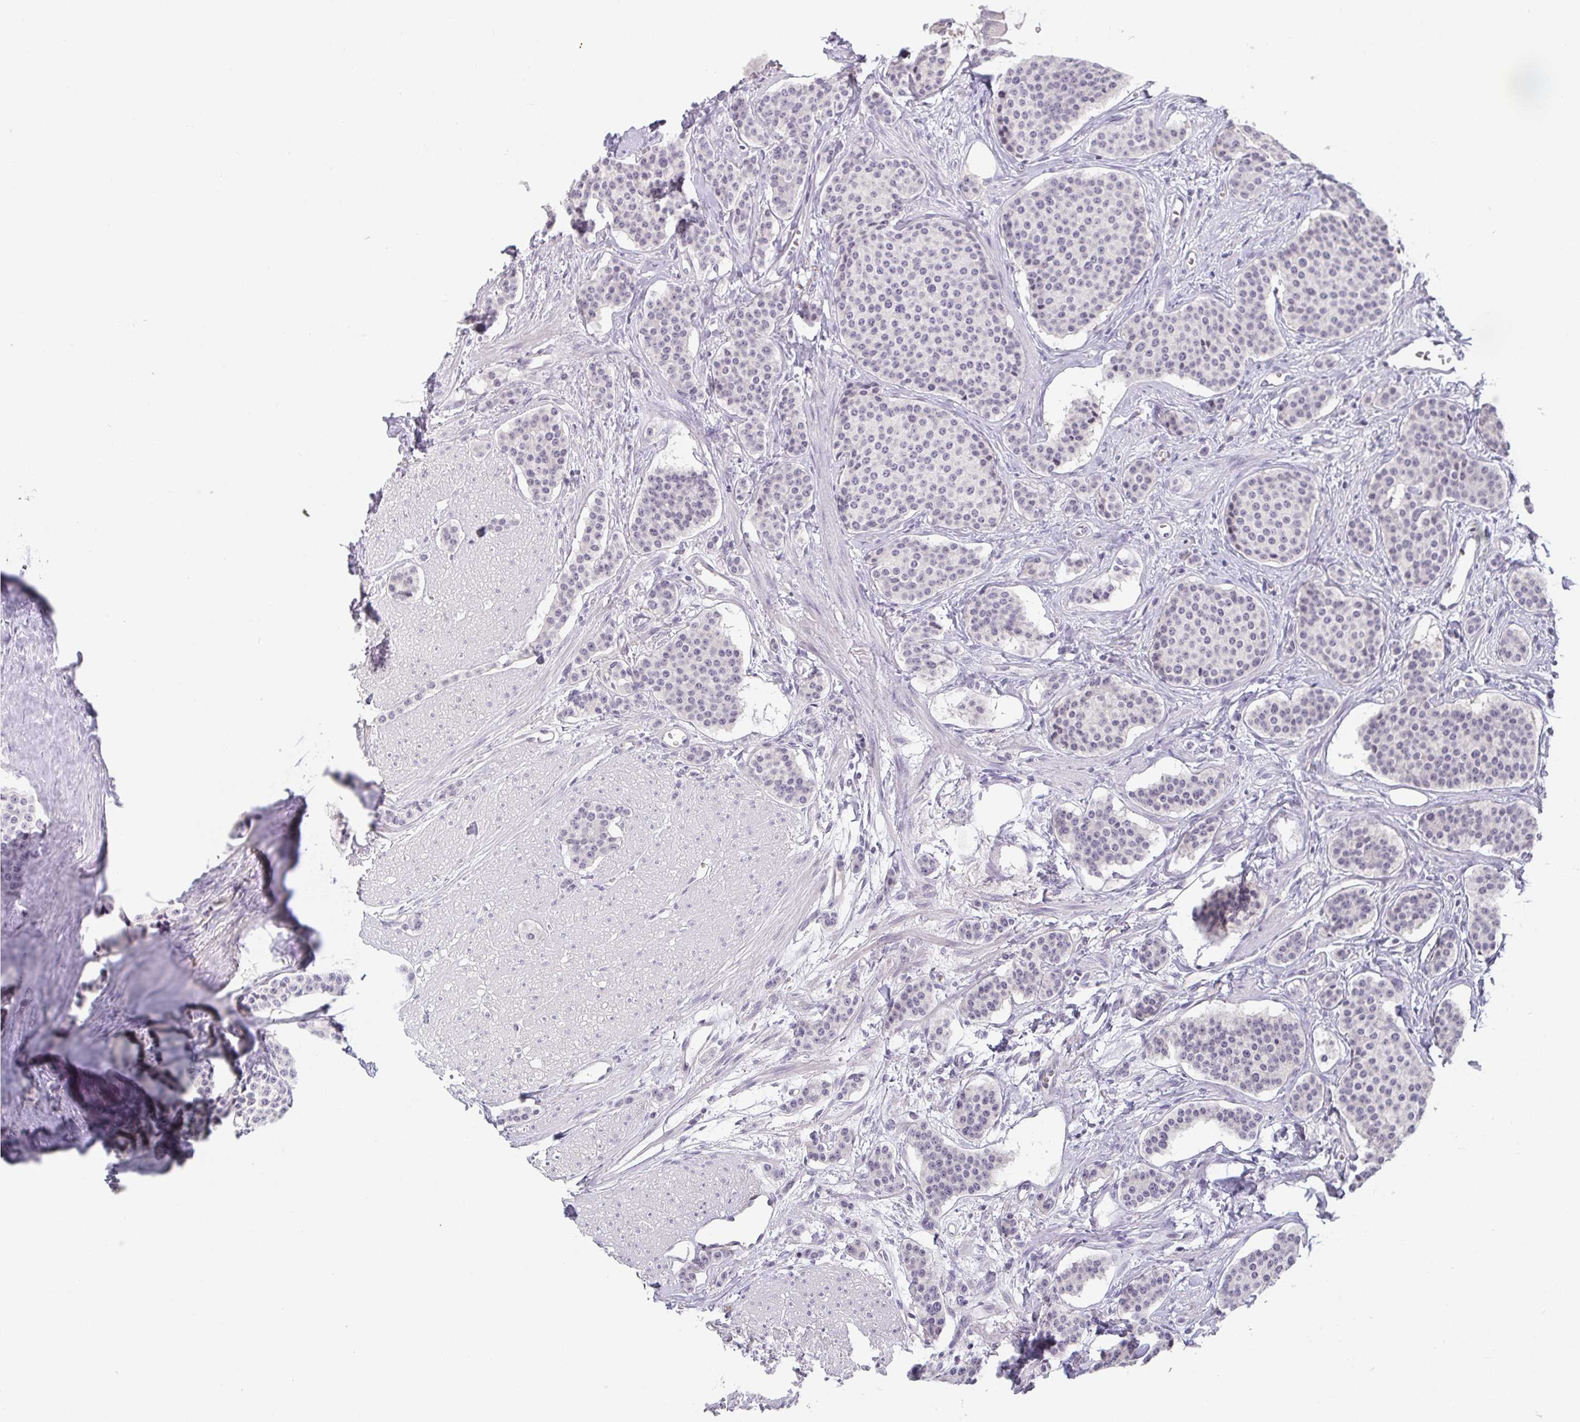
{"staining": {"intensity": "negative", "quantity": "none", "location": "none"}, "tissue": "carcinoid", "cell_type": "Tumor cells", "image_type": "cancer", "snomed": [{"axis": "morphology", "description": "Carcinoid, malignant, NOS"}, {"axis": "topography", "description": "Small intestine"}], "caption": "Immunohistochemistry histopathology image of human carcinoid (malignant) stained for a protein (brown), which demonstrates no staining in tumor cells.", "gene": "GSDMB", "patient": {"sex": "female", "age": 64}}